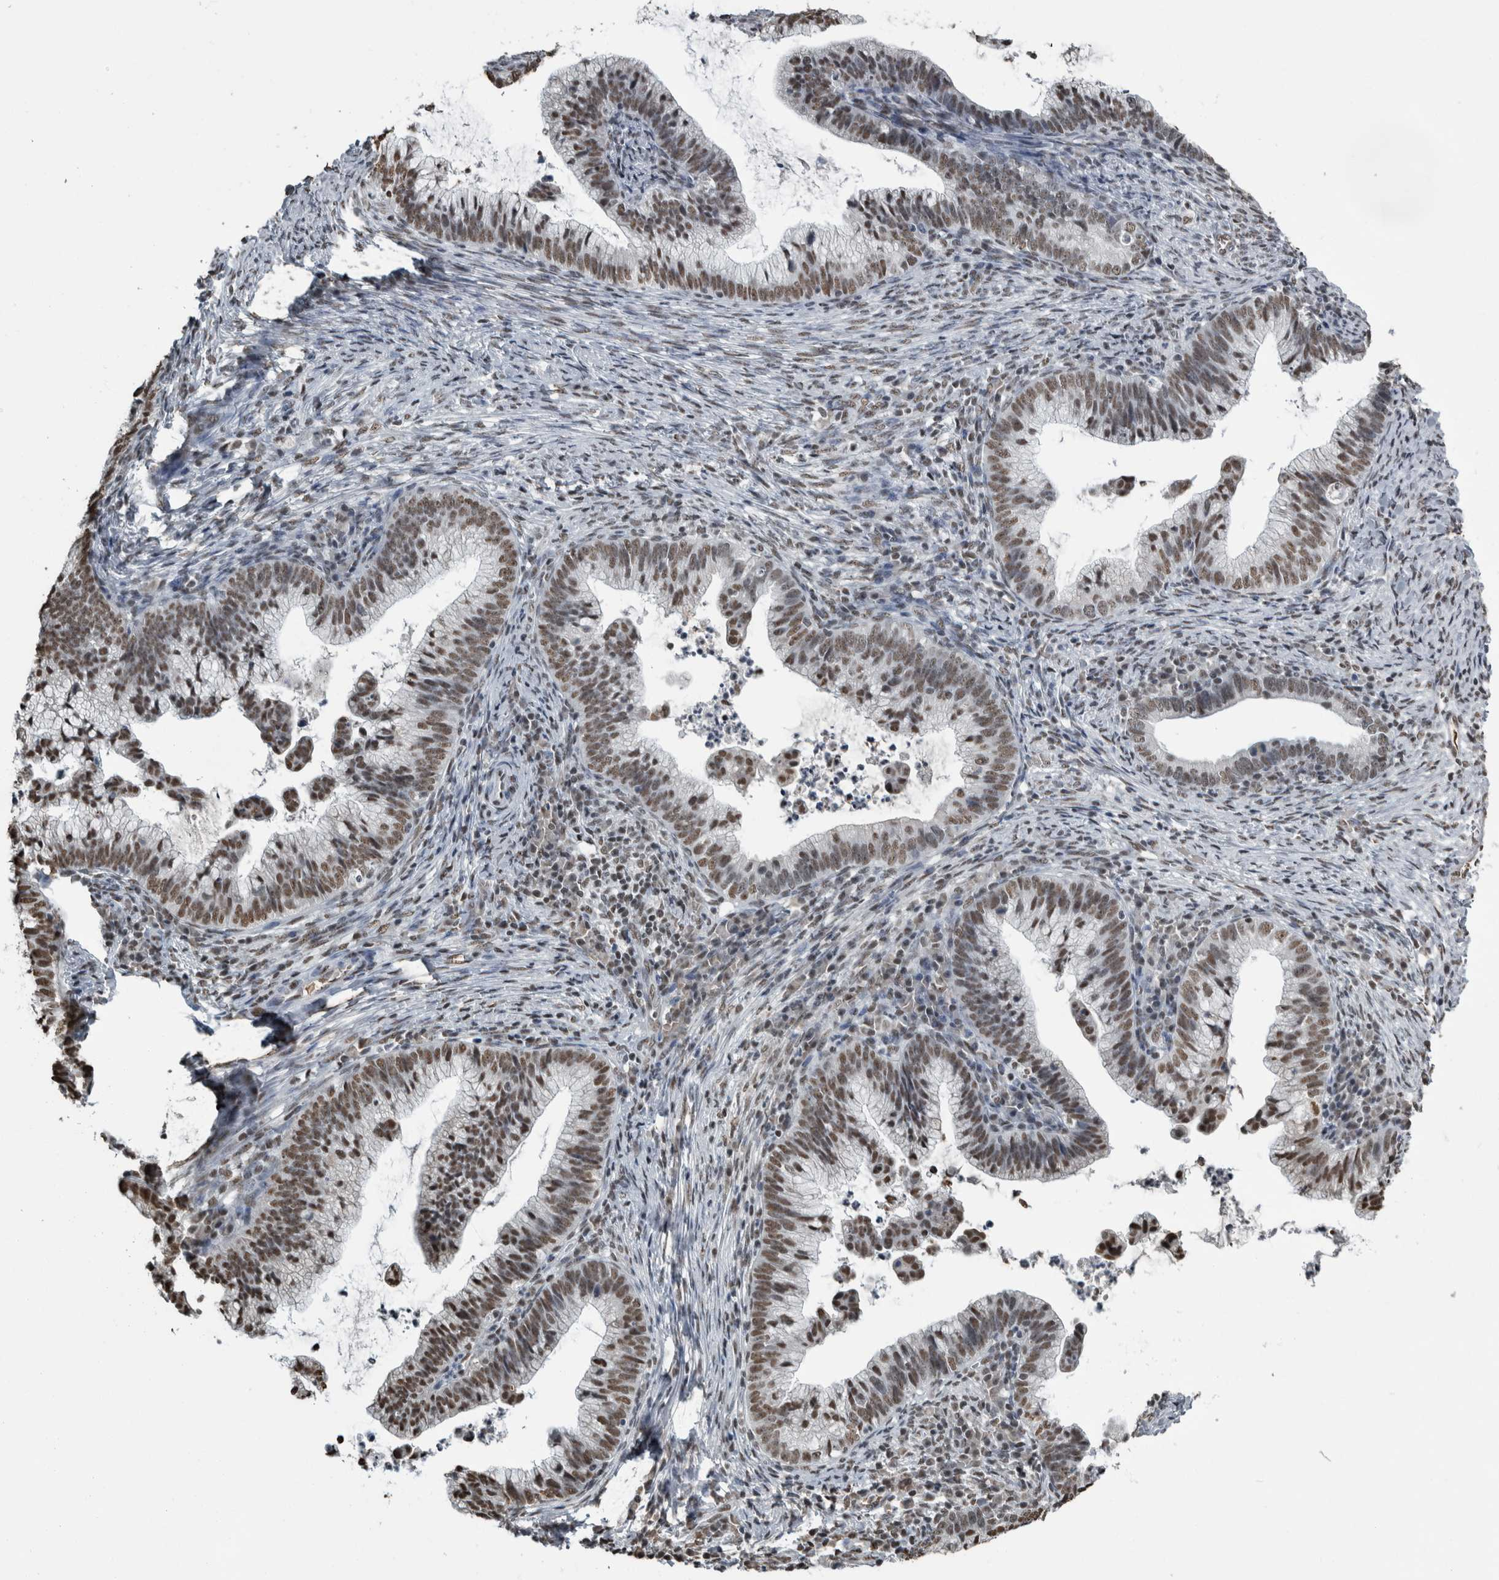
{"staining": {"intensity": "moderate", "quantity": ">75%", "location": "nuclear"}, "tissue": "cervical cancer", "cell_type": "Tumor cells", "image_type": "cancer", "snomed": [{"axis": "morphology", "description": "Adenocarcinoma, NOS"}, {"axis": "topography", "description": "Cervix"}], "caption": "IHC image of cervical cancer stained for a protein (brown), which demonstrates medium levels of moderate nuclear expression in approximately >75% of tumor cells.", "gene": "TGS1", "patient": {"sex": "female", "age": 36}}